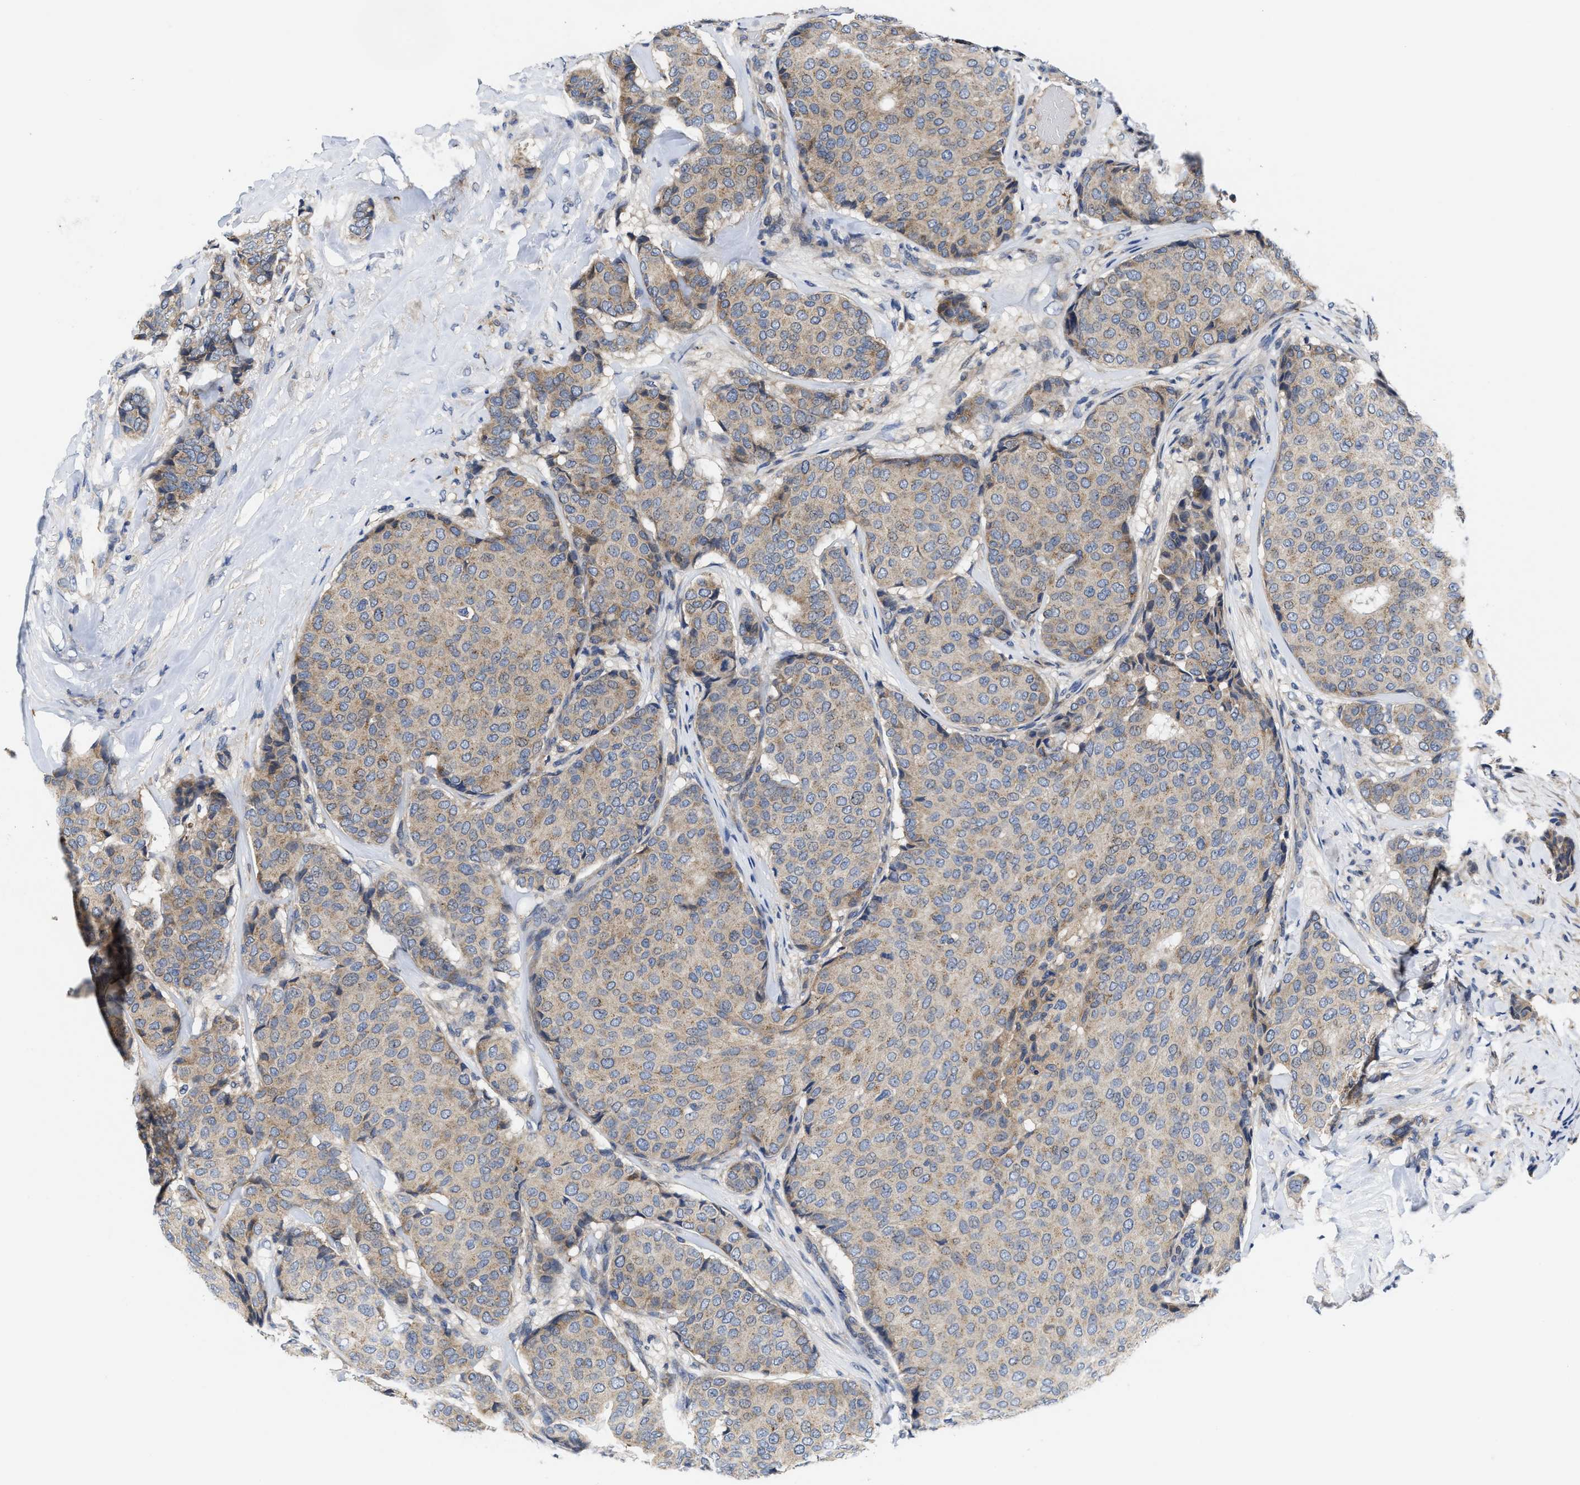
{"staining": {"intensity": "weak", "quantity": "<25%", "location": "cytoplasmic/membranous"}, "tissue": "breast cancer", "cell_type": "Tumor cells", "image_type": "cancer", "snomed": [{"axis": "morphology", "description": "Duct carcinoma"}, {"axis": "topography", "description": "Breast"}], "caption": "Breast intraductal carcinoma was stained to show a protein in brown. There is no significant staining in tumor cells.", "gene": "EFNA4", "patient": {"sex": "female", "age": 75}}